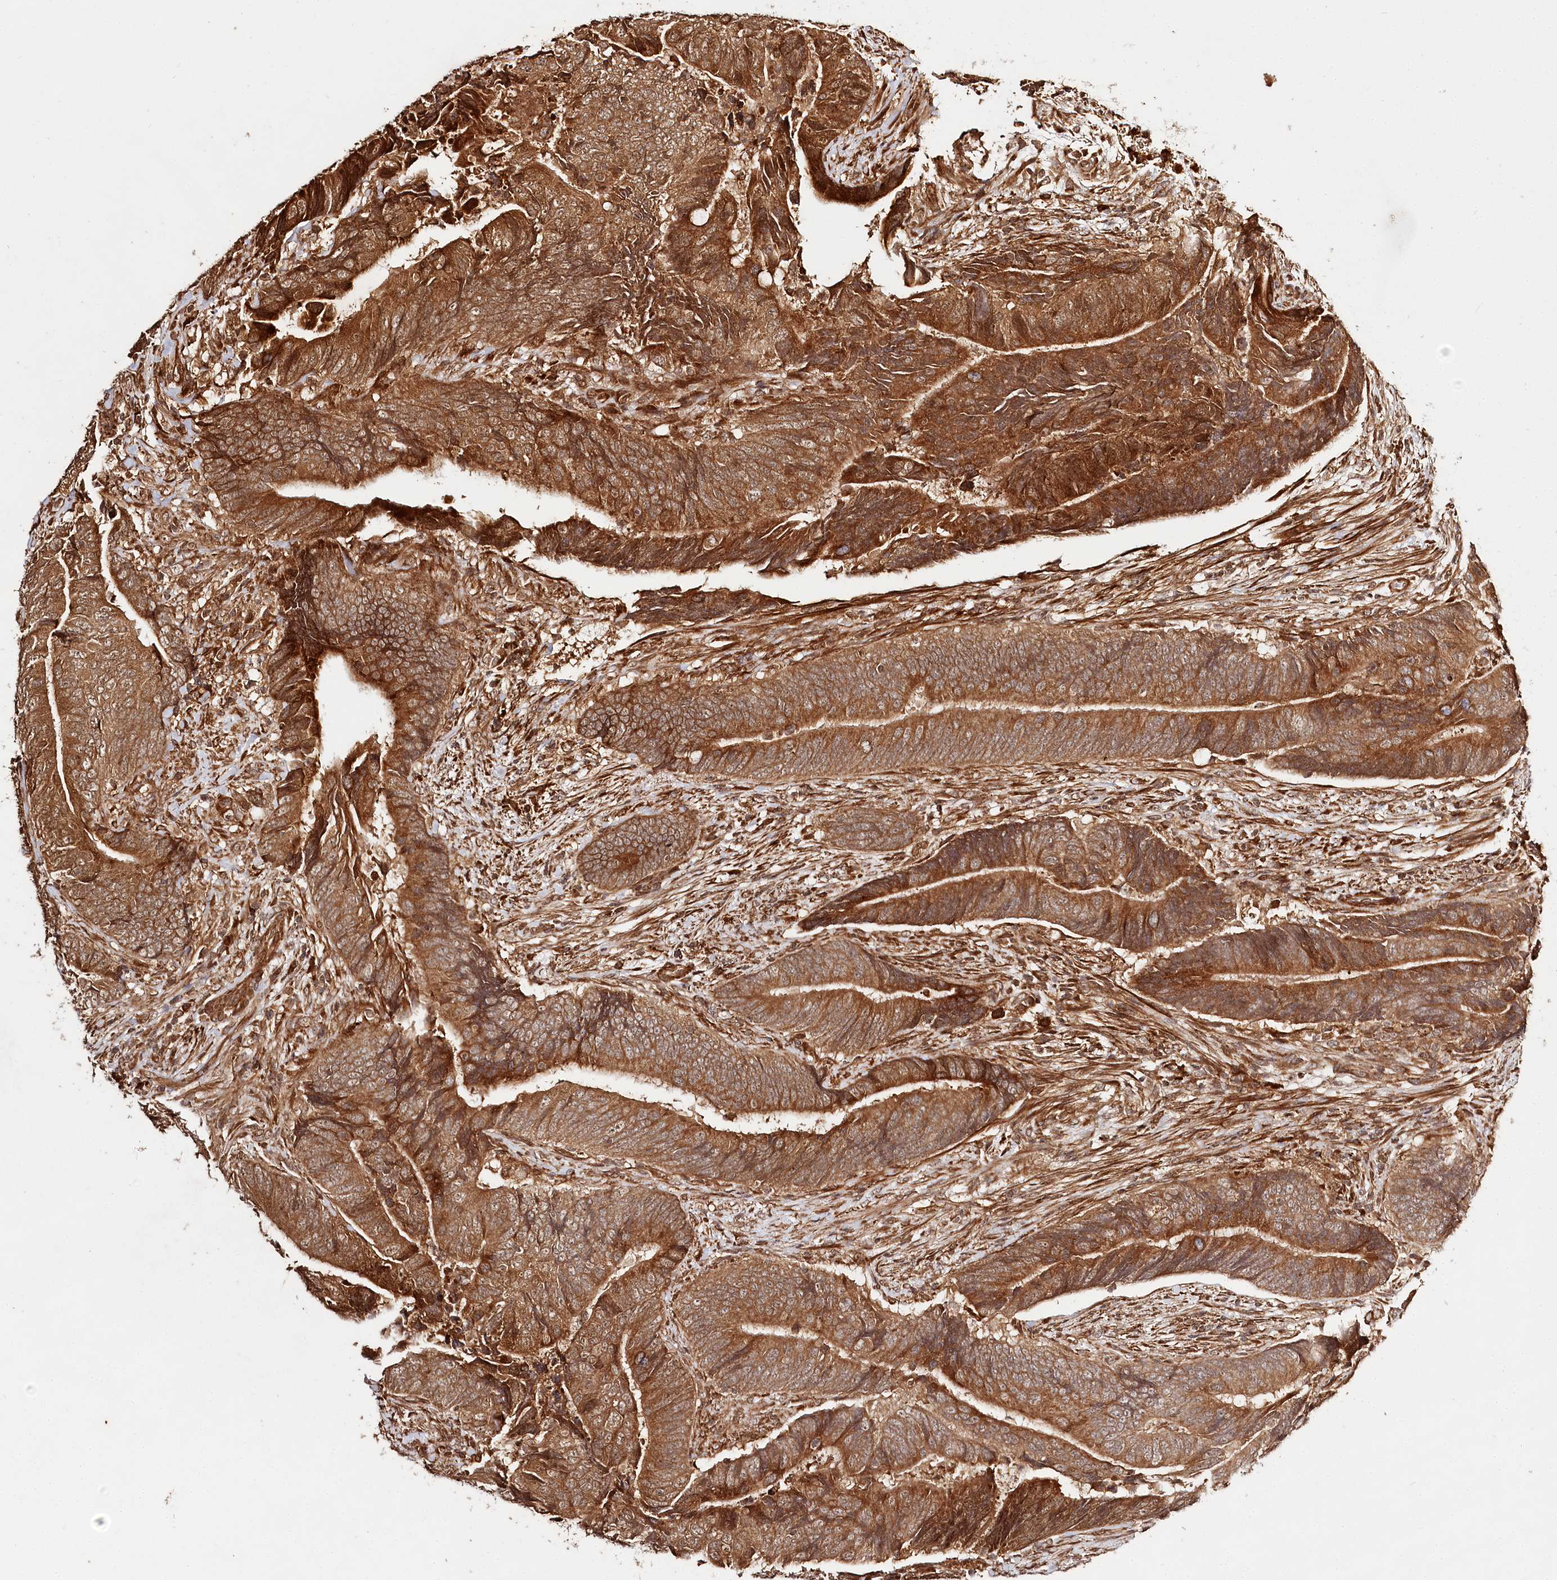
{"staining": {"intensity": "strong", "quantity": ">75%", "location": "cytoplasmic/membranous,nuclear"}, "tissue": "colorectal cancer", "cell_type": "Tumor cells", "image_type": "cancer", "snomed": [{"axis": "morphology", "description": "Normal tissue, NOS"}, {"axis": "morphology", "description": "Adenocarcinoma, NOS"}, {"axis": "topography", "description": "Colon"}], "caption": "Adenocarcinoma (colorectal) tissue displays strong cytoplasmic/membranous and nuclear staining in approximately >75% of tumor cells", "gene": "ULK2", "patient": {"sex": "male", "age": 56}}